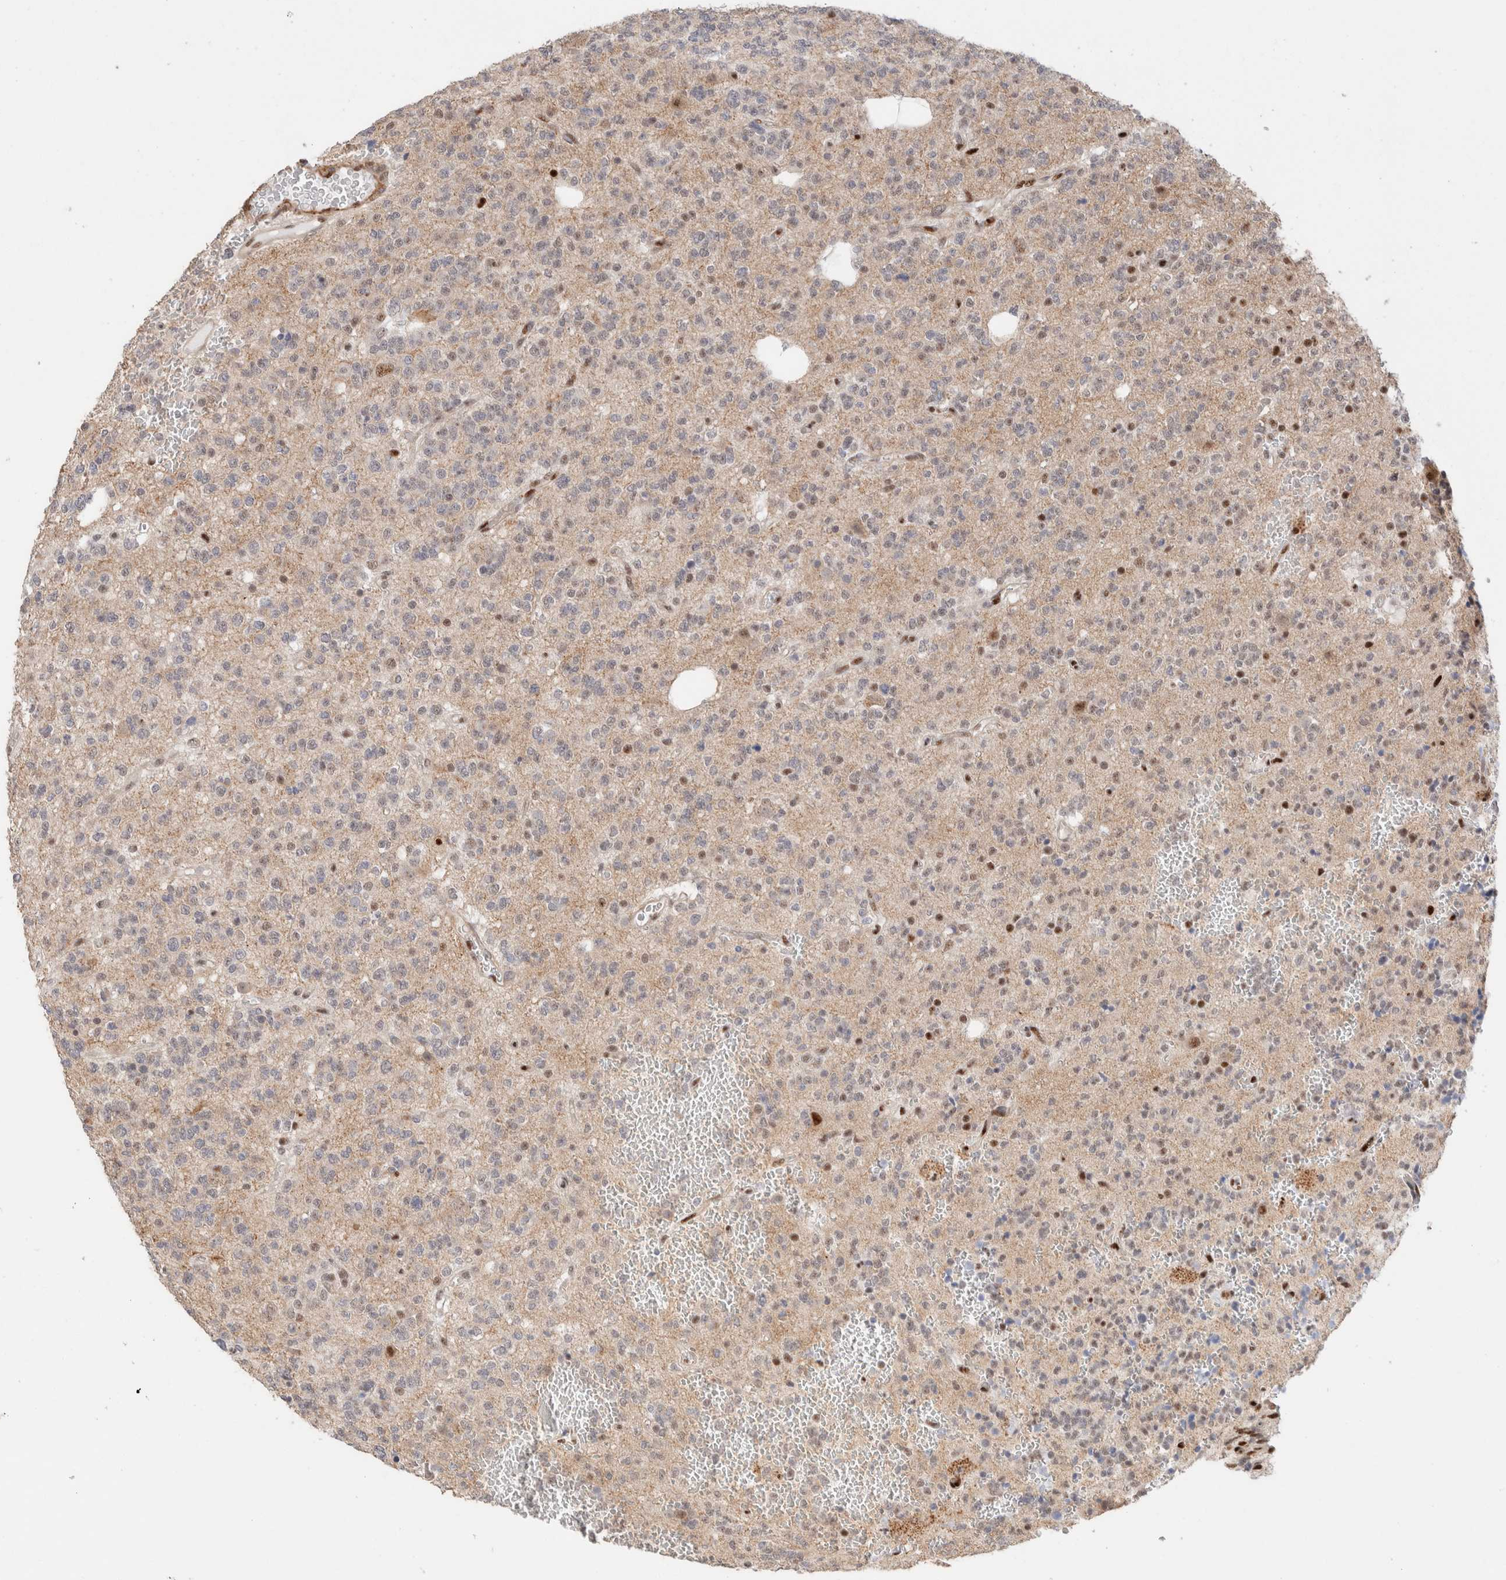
{"staining": {"intensity": "moderate", "quantity": "<25%", "location": "nuclear"}, "tissue": "glioma", "cell_type": "Tumor cells", "image_type": "cancer", "snomed": [{"axis": "morphology", "description": "Glioma, malignant, Low grade"}, {"axis": "topography", "description": "Brain"}], "caption": "Malignant glioma (low-grade) stained with immunohistochemistry displays moderate nuclear expression in about <25% of tumor cells. The protein is stained brown, and the nuclei are stained in blue (DAB (3,3'-diaminobenzidine) IHC with brightfield microscopy, high magnification).", "gene": "ID3", "patient": {"sex": "male", "age": 38}}